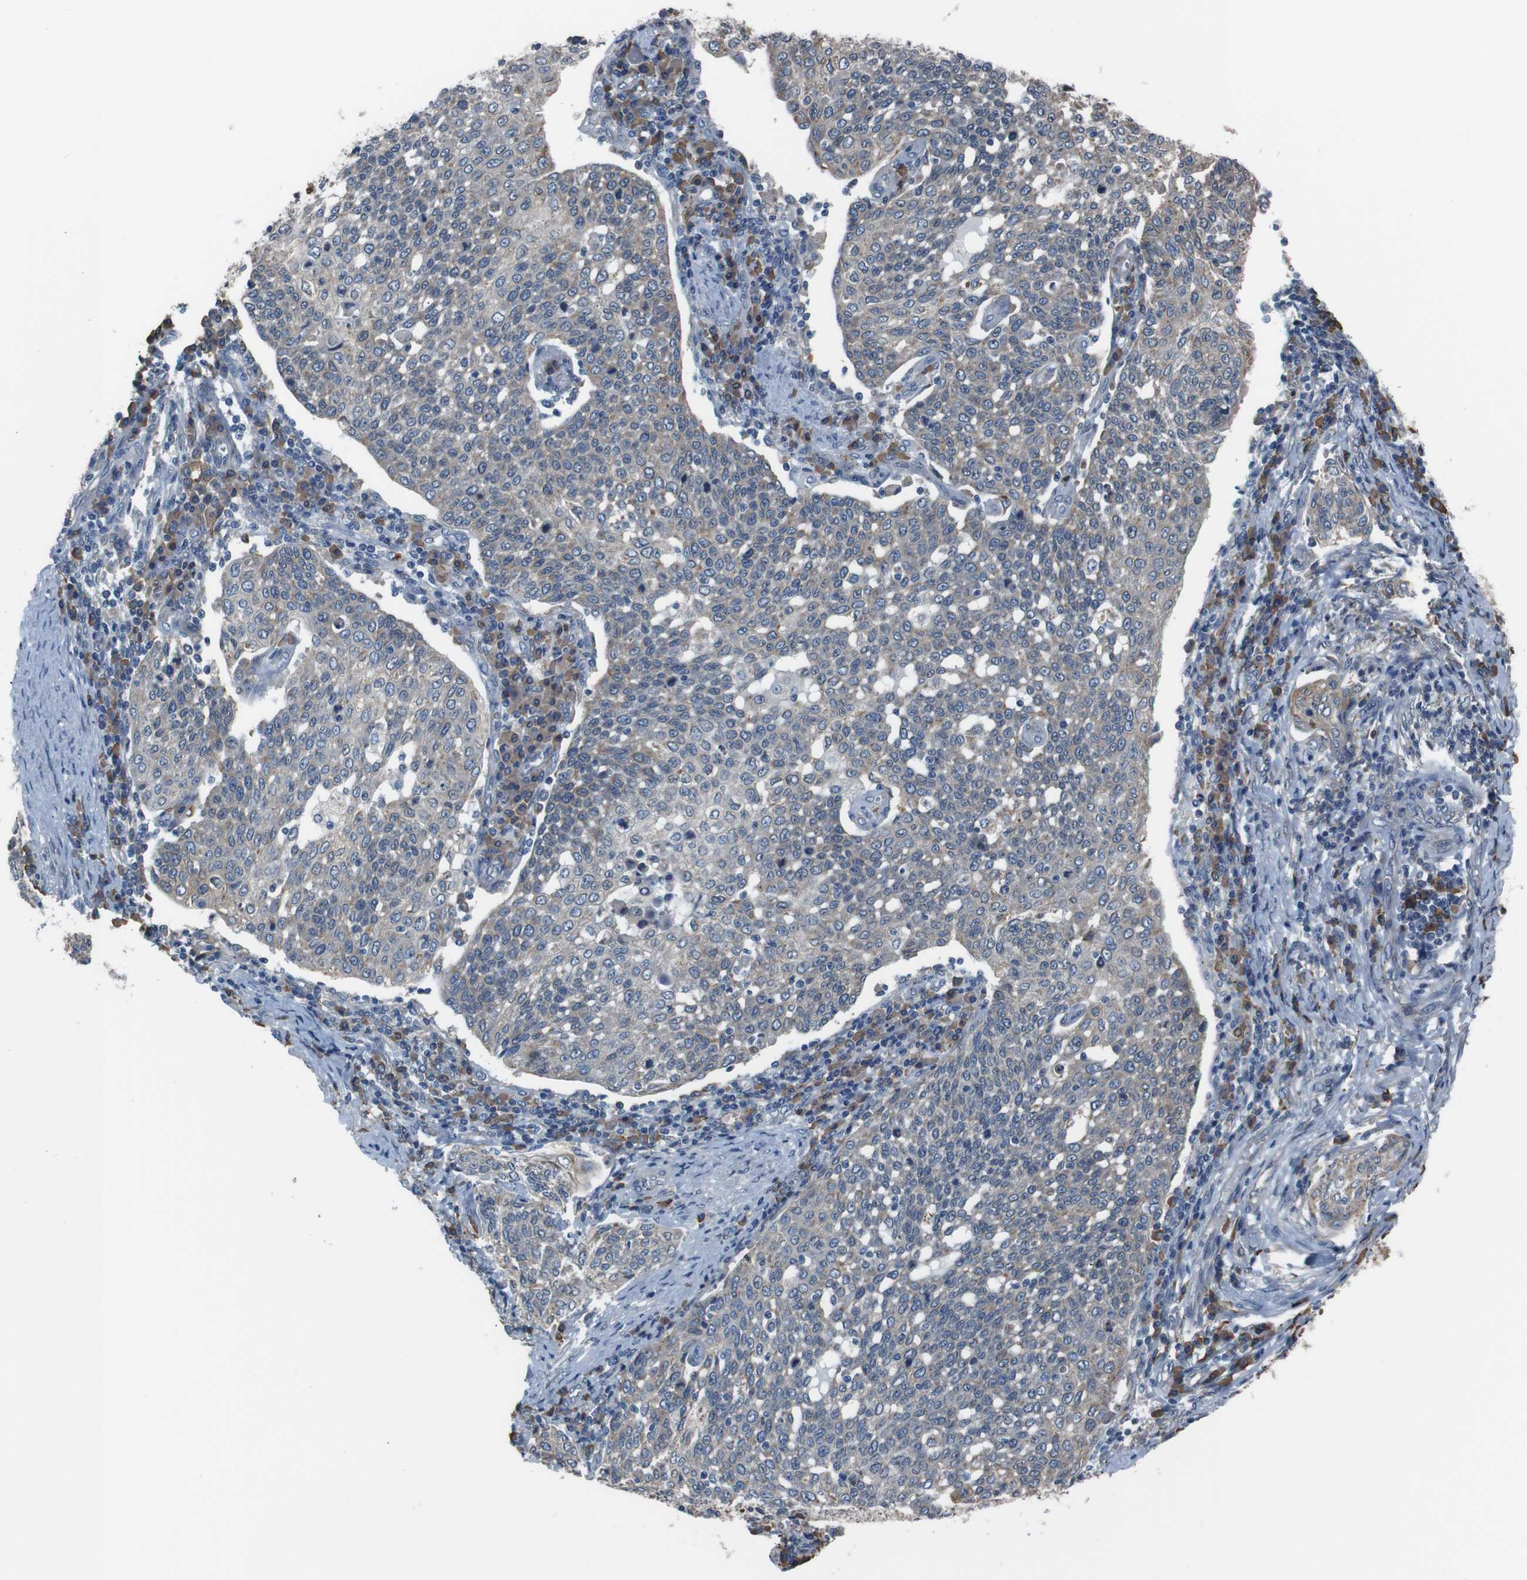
{"staining": {"intensity": "moderate", "quantity": "25%-75%", "location": "cytoplasmic/membranous"}, "tissue": "cervical cancer", "cell_type": "Tumor cells", "image_type": "cancer", "snomed": [{"axis": "morphology", "description": "Squamous cell carcinoma, NOS"}, {"axis": "topography", "description": "Cervix"}], "caption": "Immunohistochemistry of cervical squamous cell carcinoma reveals medium levels of moderate cytoplasmic/membranous expression in about 25%-75% of tumor cells.", "gene": "SIGMAR1", "patient": {"sex": "female", "age": 34}}